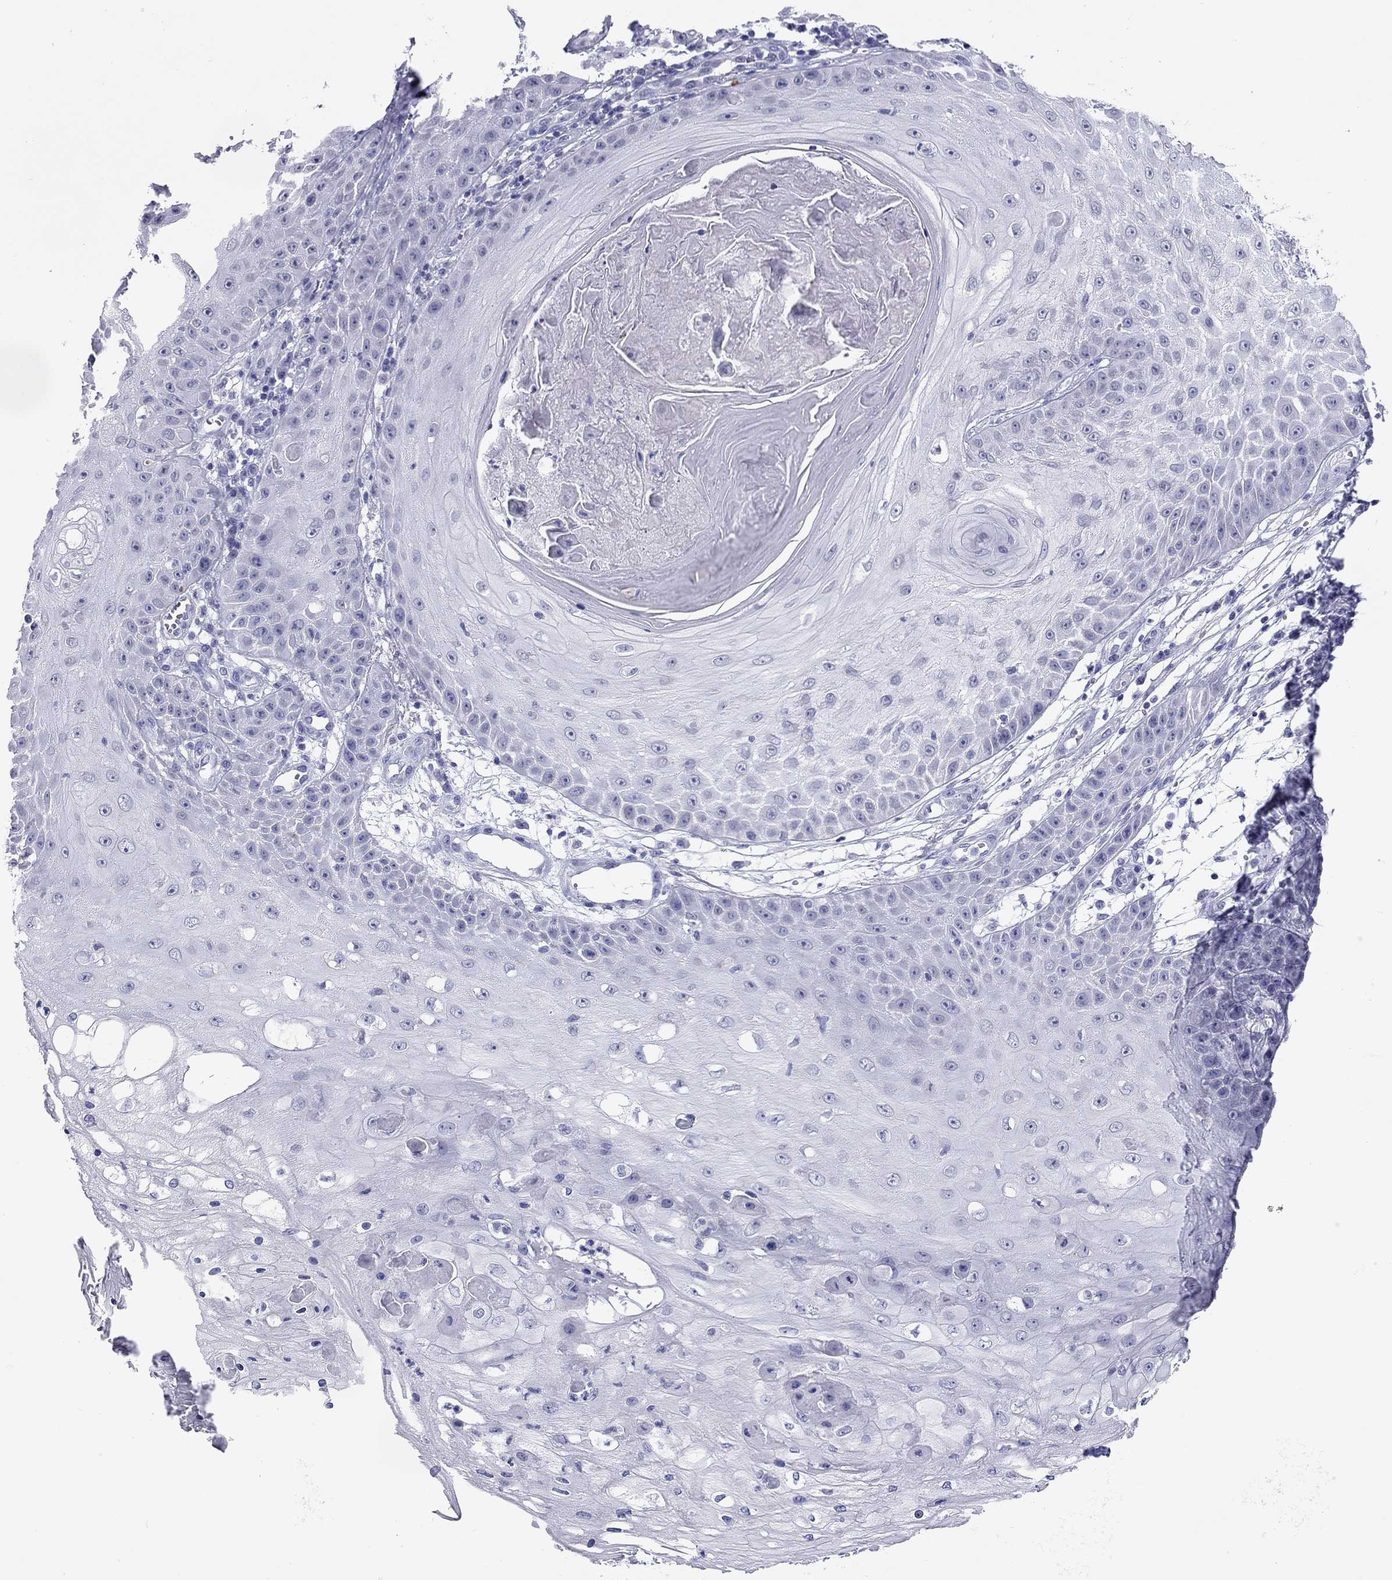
{"staining": {"intensity": "negative", "quantity": "none", "location": "none"}, "tissue": "skin cancer", "cell_type": "Tumor cells", "image_type": "cancer", "snomed": [{"axis": "morphology", "description": "Squamous cell carcinoma, NOS"}, {"axis": "topography", "description": "Skin"}], "caption": "Immunohistochemical staining of squamous cell carcinoma (skin) demonstrates no significant expression in tumor cells.", "gene": "ARMC12", "patient": {"sex": "male", "age": 70}}